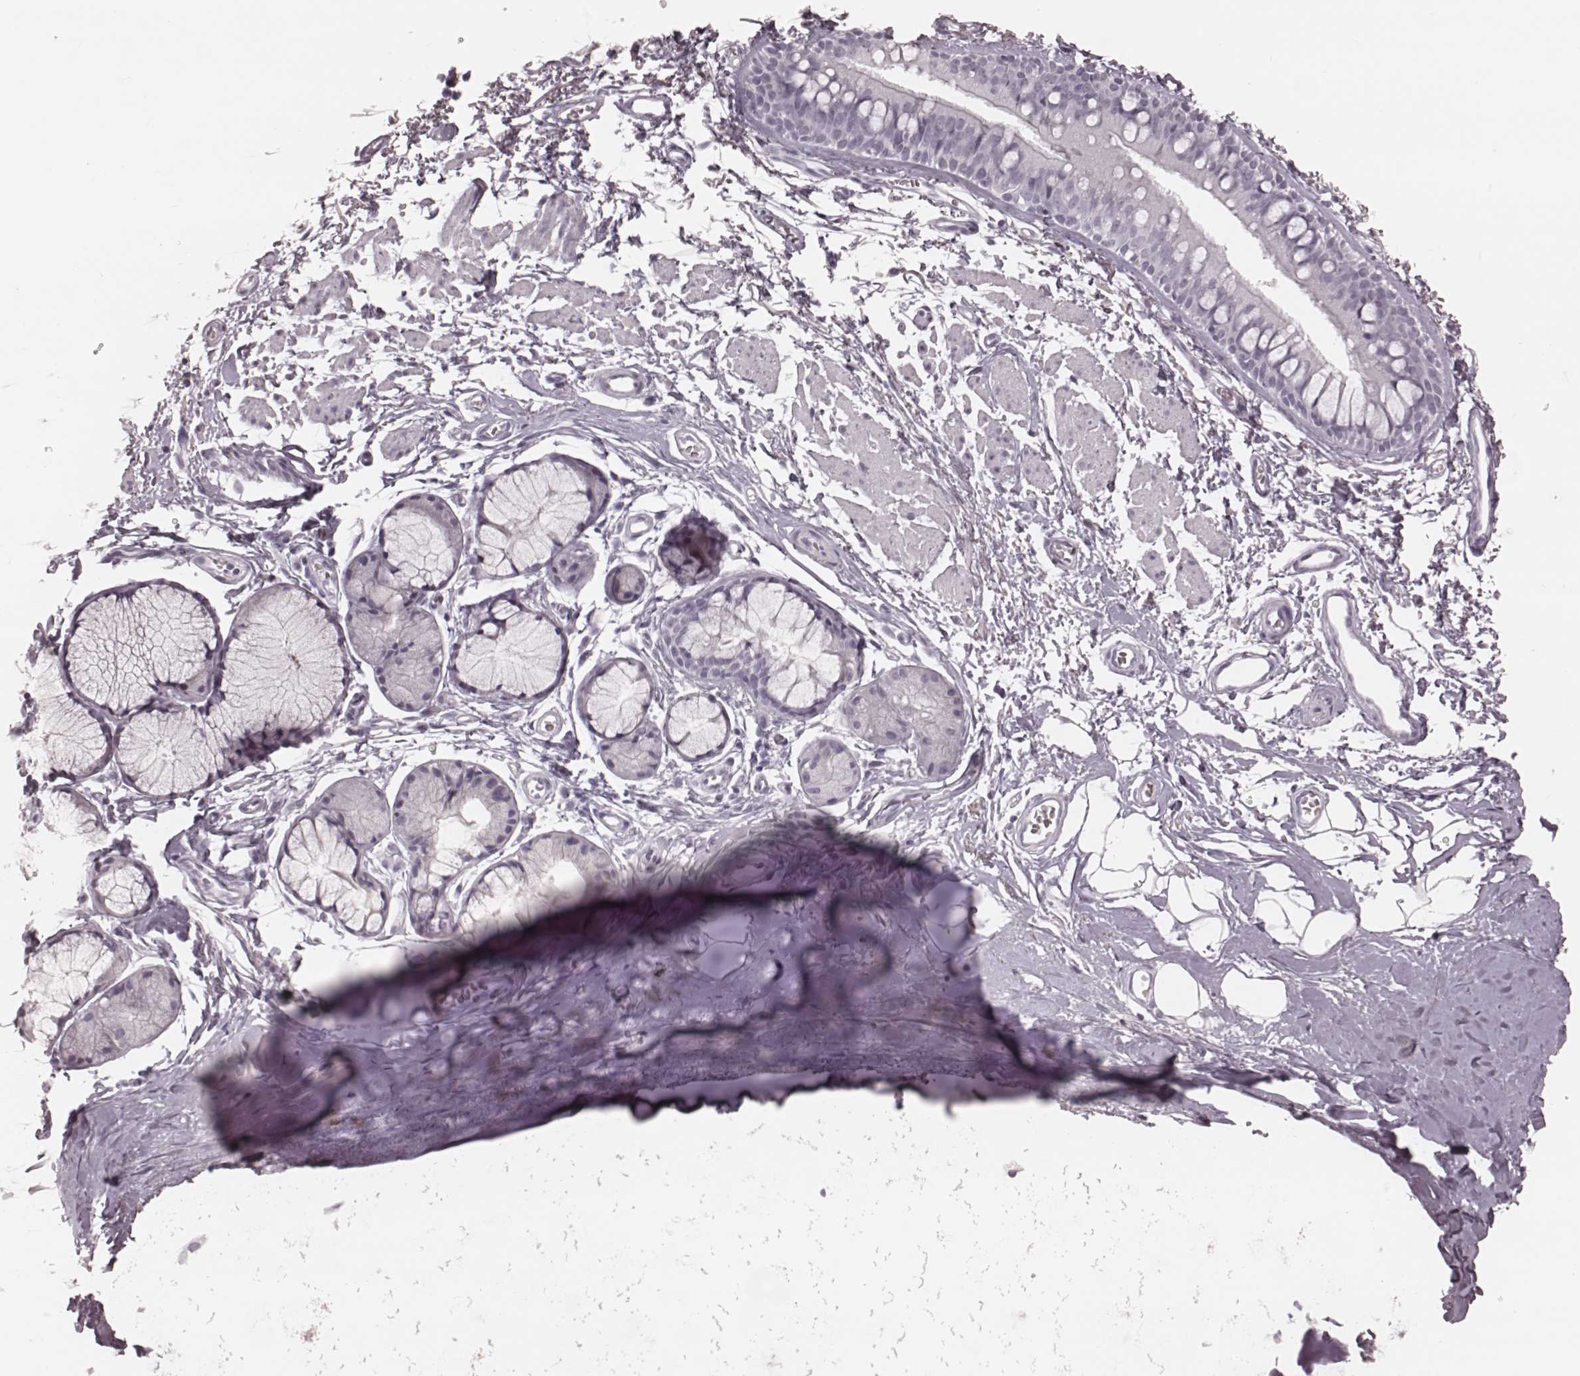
{"staining": {"intensity": "negative", "quantity": "none", "location": "none"}, "tissue": "adipose tissue", "cell_type": "Adipocytes", "image_type": "normal", "snomed": [{"axis": "morphology", "description": "Normal tissue, NOS"}, {"axis": "topography", "description": "Cartilage tissue"}, {"axis": "topography", "description": "Bronchus"}], "caption": "Adipocytes are negative for brown protein staining in benign adipose tissue. Nuclei are stained in blue.", "gene": "KRT74", "patient": {"sex": "female", "age": 79}}